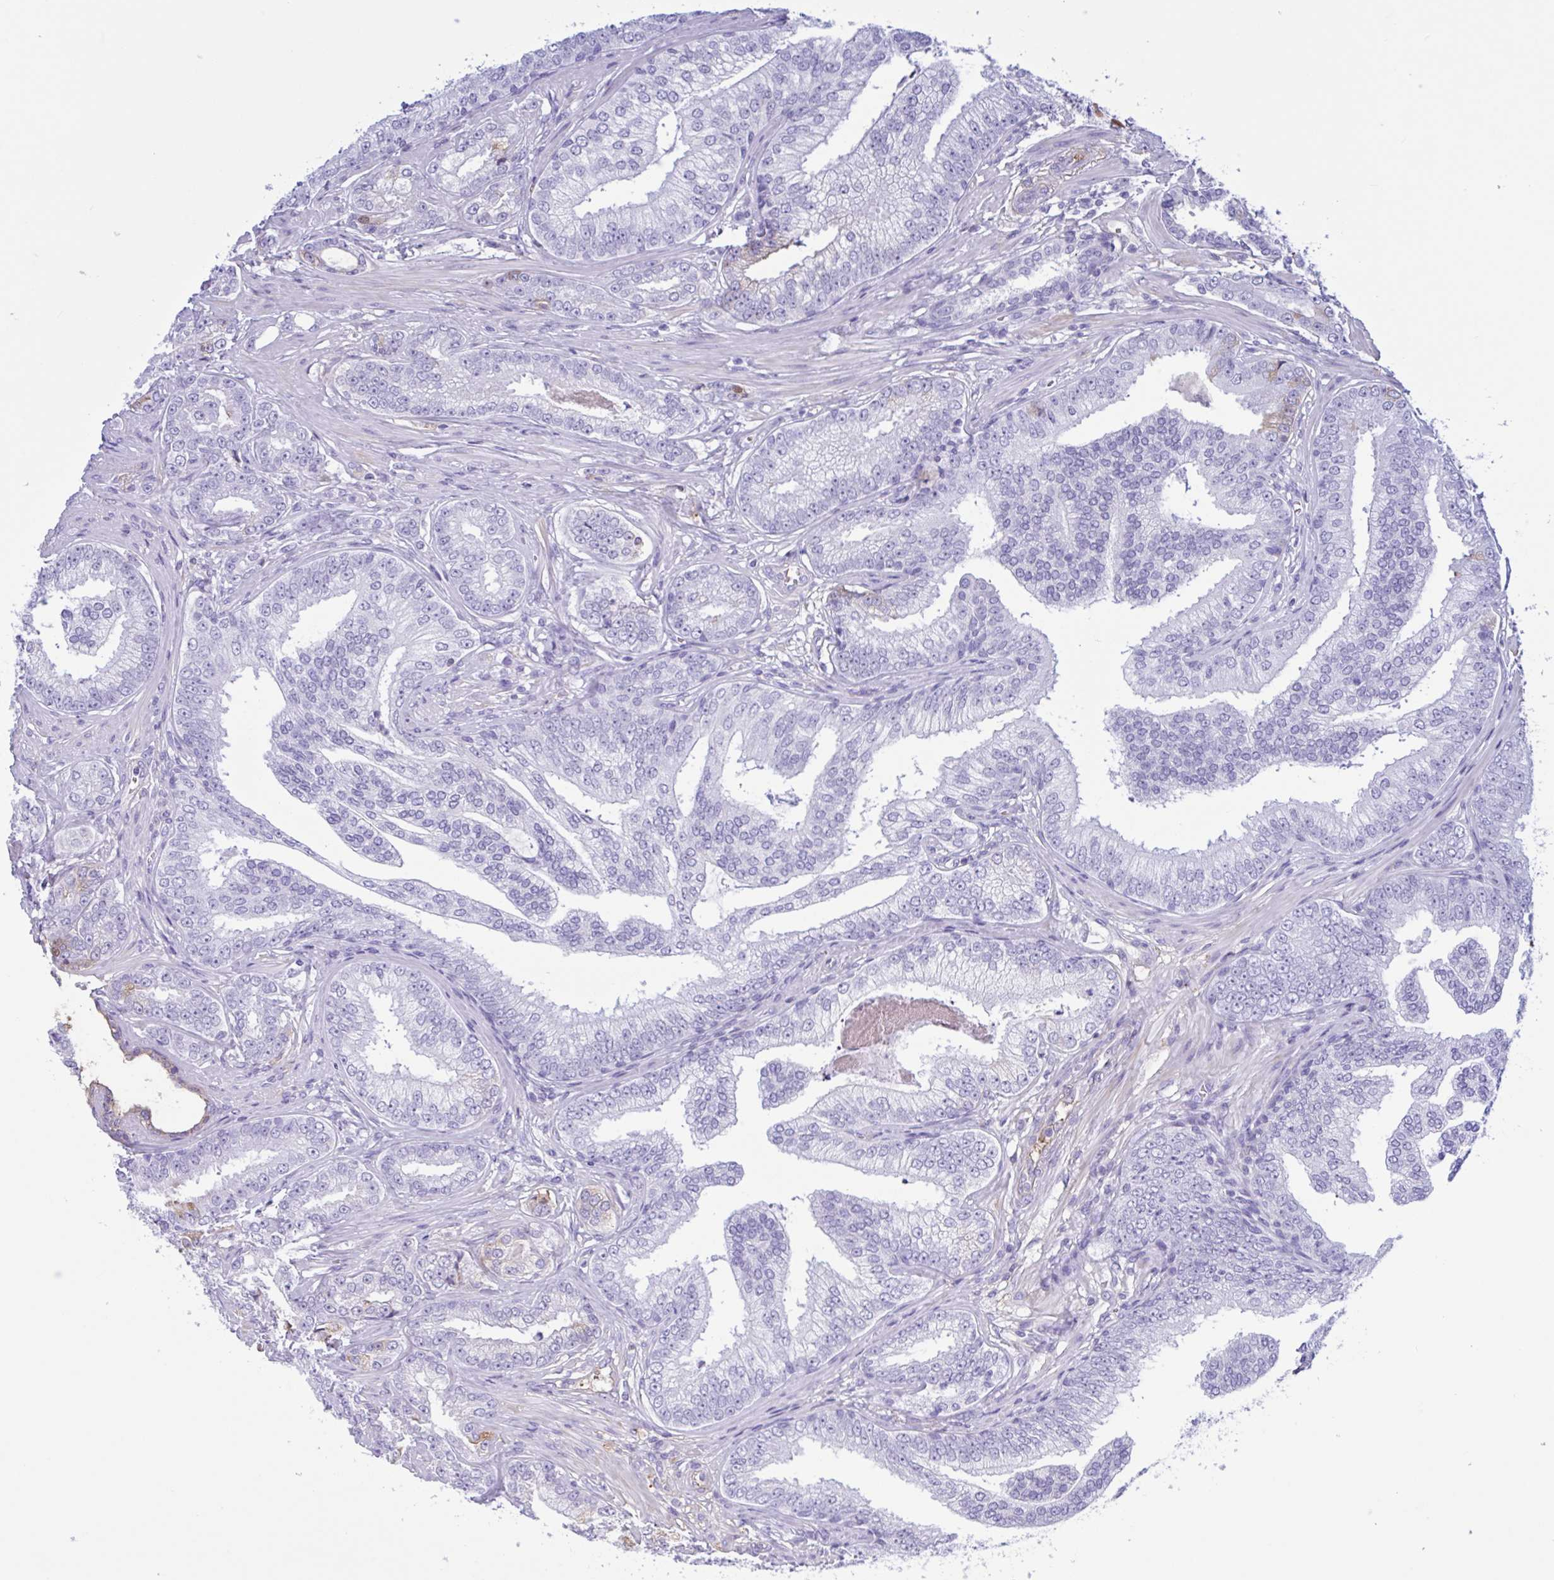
{"staining": {"intensity": "negative", "quantity": "none", "location": "none"}, "tissue": "prostate cancer", "cell_type": "Tumor cells", "image_type": "cancer", "snomed": [{"axis": "morphology", "description": "Adenocarcinoma, Low grade"}, {"axis": "topography", "description": "Prostate"}], "caption": "A micrograph of prostate low-grade adenocarcinoma stained for a protein displays no brown staining in tumor cells.", "gene": "LARGE2", "patient": {"sex": "male", "age": 61}}